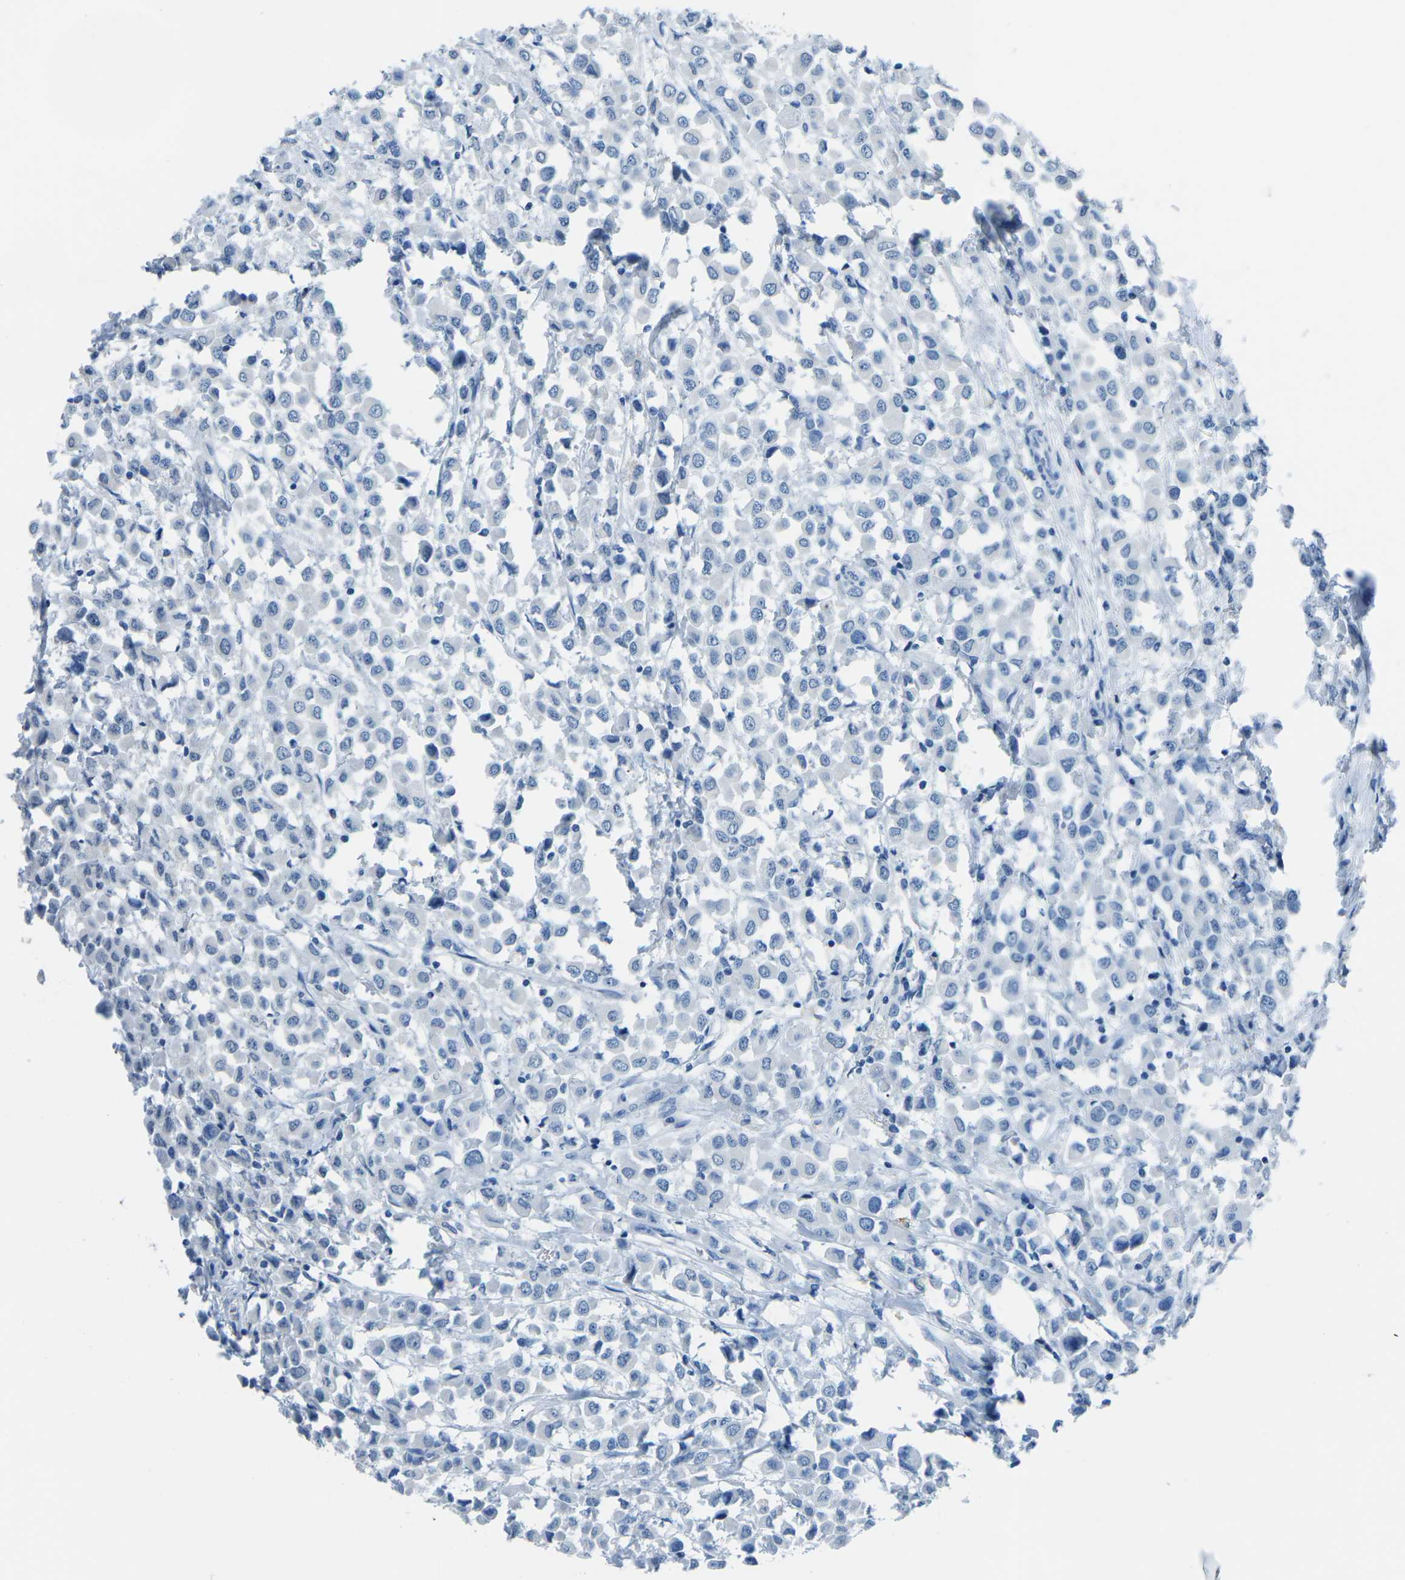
{"staining": {"intensity": "negative", "quantity": "none", "location": "none"}, "tissue": "breast cancer", "cell_type": "Tumor cells", "image_type": "cancer", "snomed": [{"axis": "morphology", "description": "Duct carcinoma"}, {"axis": "topography", "description": "Breast"}], "caption": "The immunohistochemistry histopathology image has no significant positivity in tumor cells of invasive ductal carcinoma (breast) tissue.", "gene": "MYH8", "patient": {"sex": "female", "age": 61}}